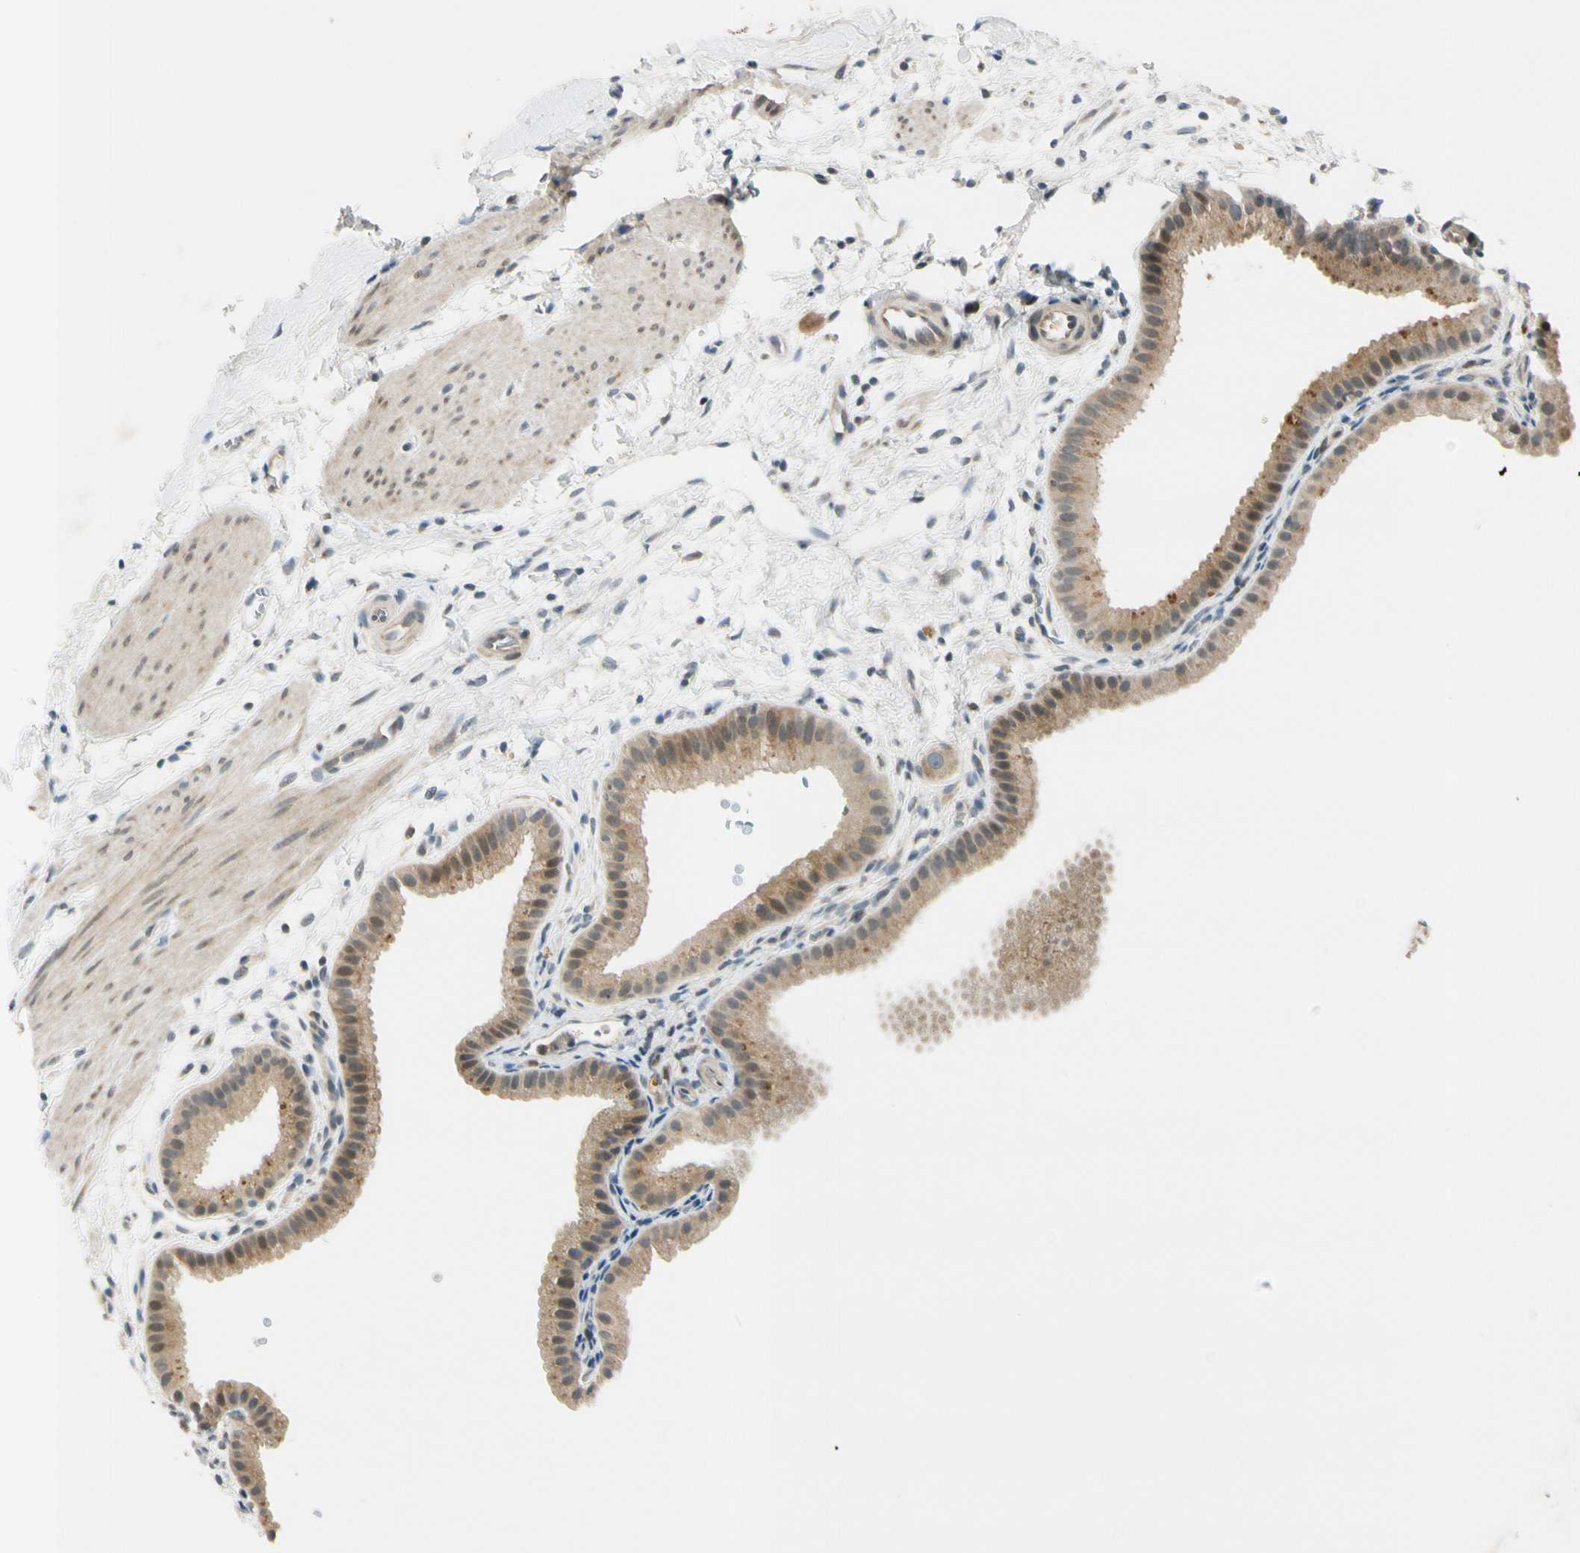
{"staining": {"intensity": "moderate", "quantity": ">75%", "location": "cytoplasmic/membranous"}, "tissue": "gallbladder", "cell_type": "Glandular cells", "image_type": "normal", "snomed": [{"axis": "morphology", "description": "Normal tissue, NOS"}, {"axis": "topography", "description": "Gallbladder"}], "caption": "Normal gallbladder was stained to show a protein in brown. There is medium levels of moderate cytoplasmic/membranous staining in approximately >75% of glandular cells. (DAB = brown stain, brightfield microscopy at high magnification).", "gene": "RPS6KB2", "patient": {"sex": "female", "age": 64}}